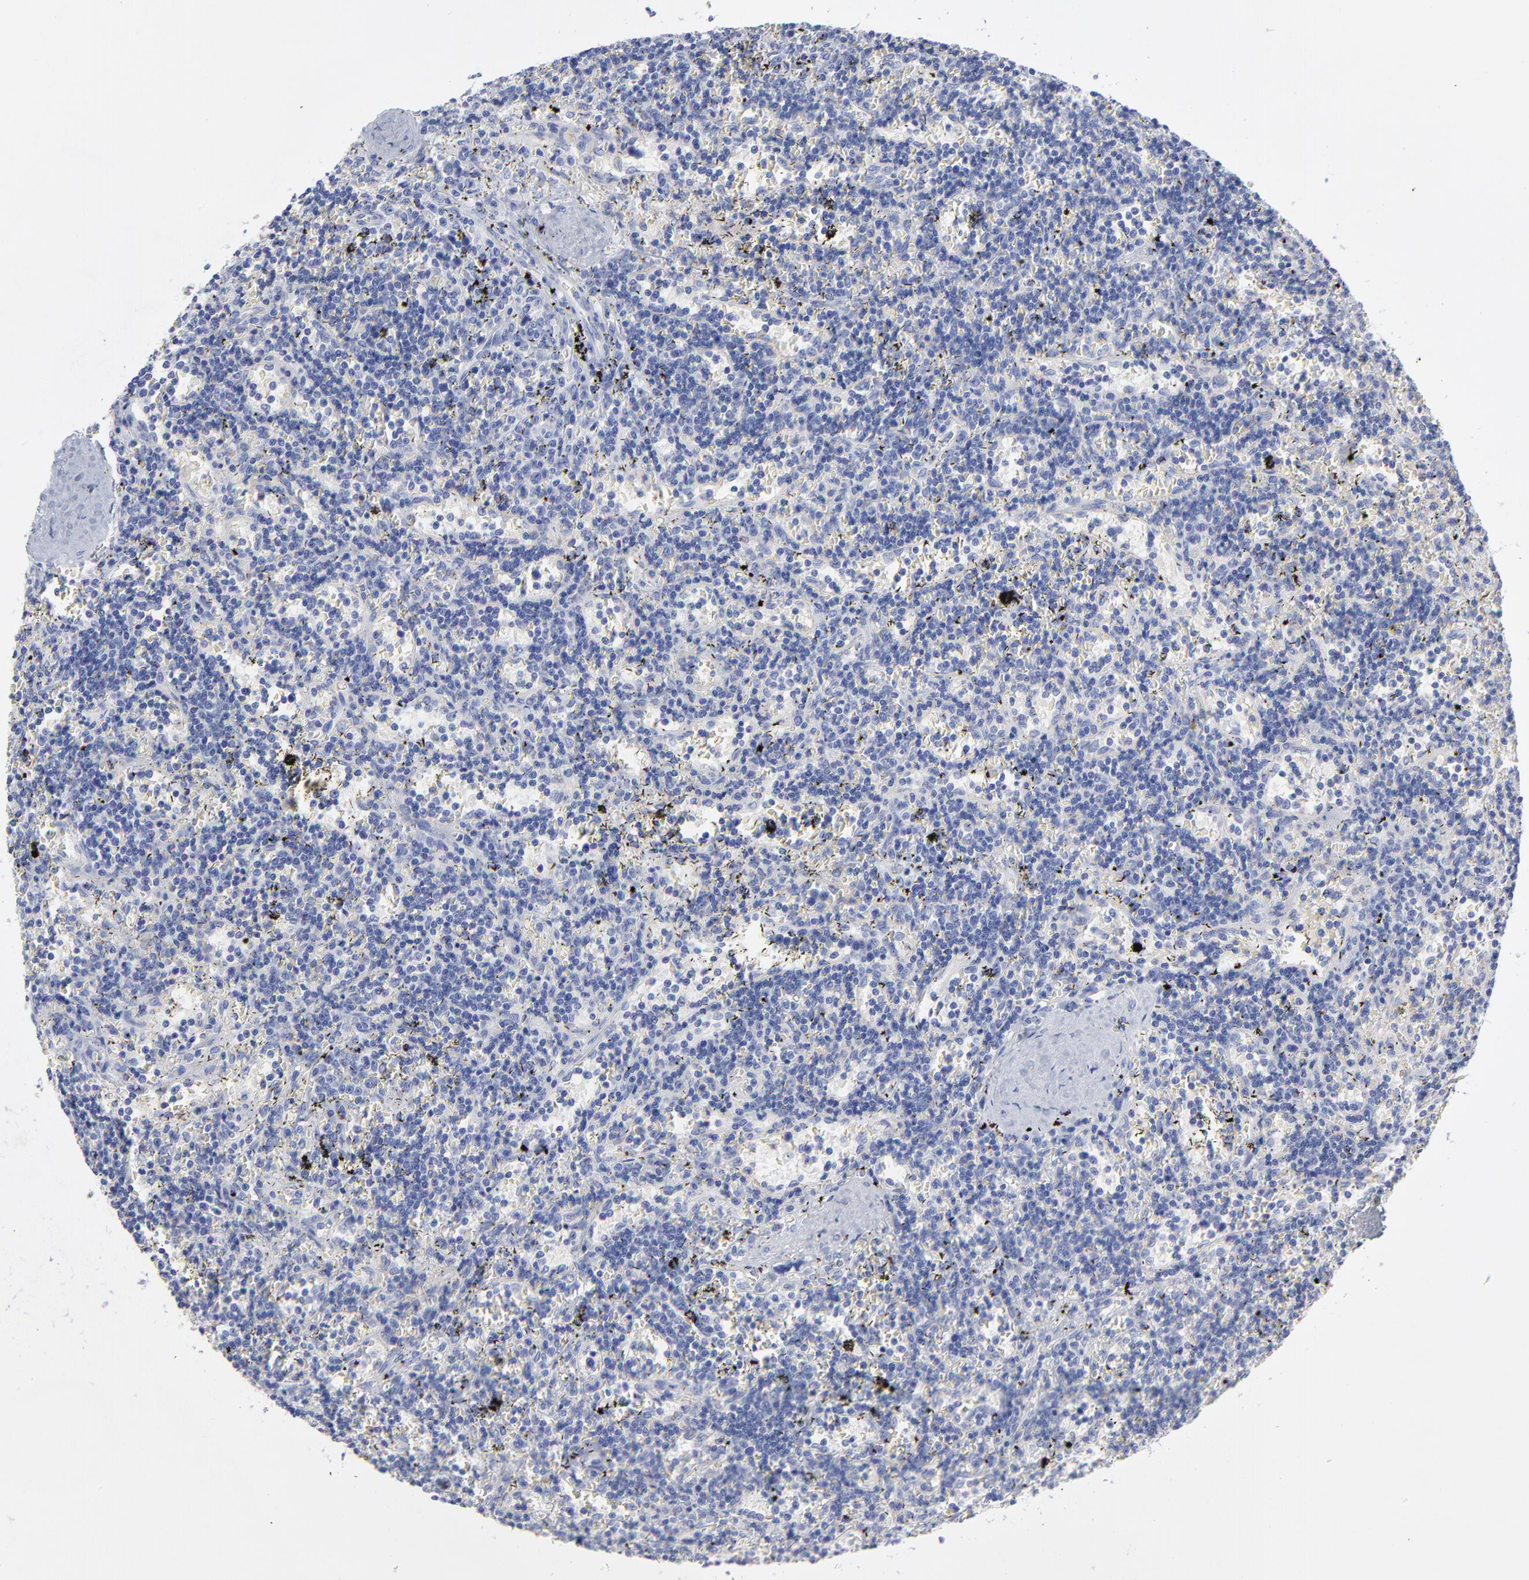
{"staining": {"intensity": "negative", "quantity": "none", "location": "none"}, "tissue": "lymphoma", "cell_type": "Tumor cells", "image_type": "cancer", "snomed": [{"axis": "morphology", "description": "Malignant lymphoma, non-Hodgkin's type, Low grade"}, {"axis": "topography", "description": "Spleen"}], "caption": "This micrograph is of low-grade malignant lymphoma, non-Hodgkin's type stained with immunohistochemistry to label a protein in brown with the nuclei are counter-stained blue. There is no positivity in tumor cells.", "gene": "CNTN3", "patient": {"sex": "male", "age": 60}}